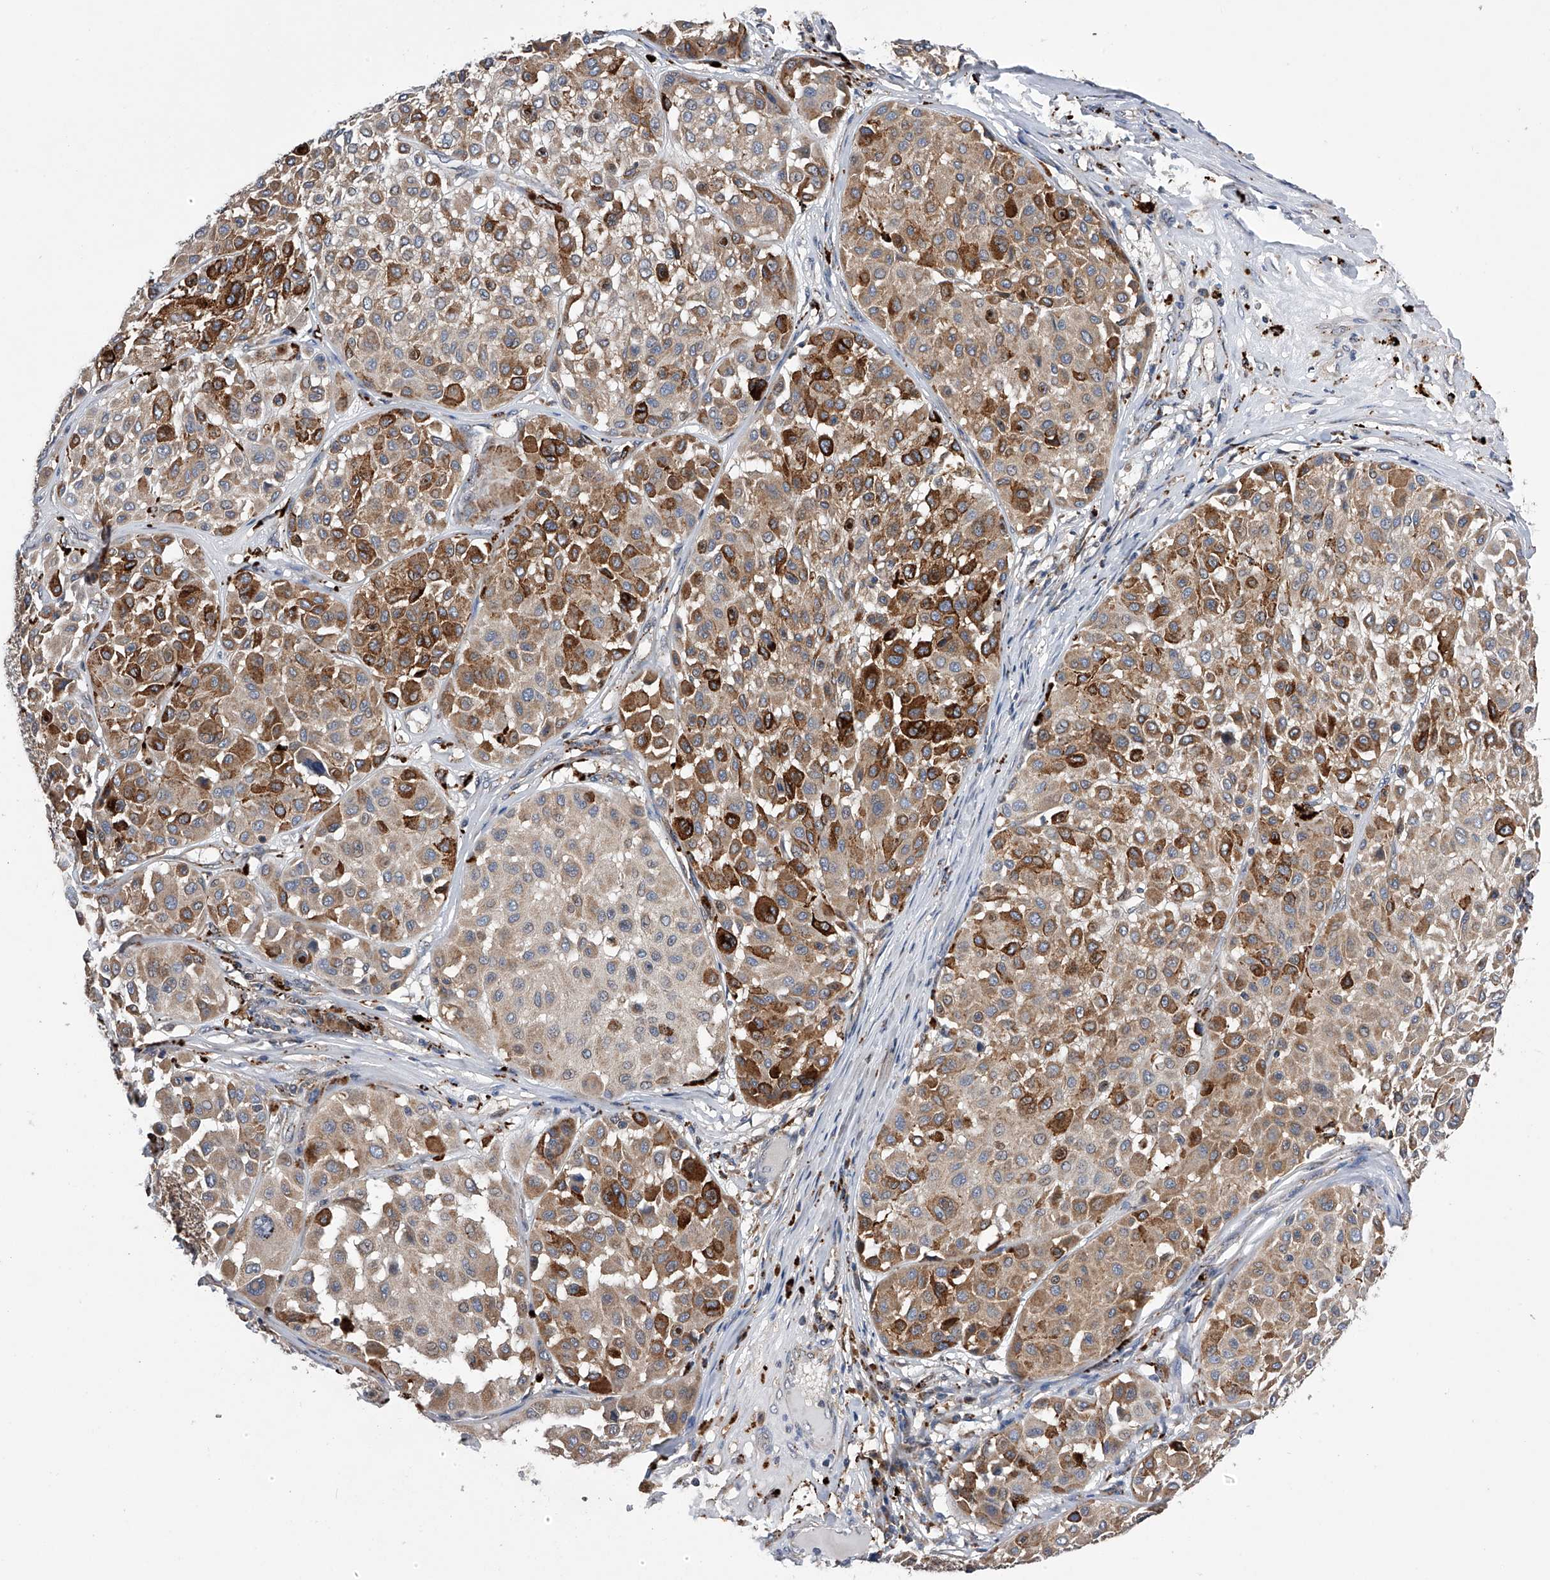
{"staining": {"intensity": "moderate", "quantity": ">75%", "location": "cytoplasmic/membranous"}, "tissue": "melanoma", "cell_type": "Tumor cells", "image_type": "cancer", "snomed": [{"axis": "morphology", "description": "Malignant melanoma, Metastatic site"}, {"axis": "topography", "description": "Soft tissue"}], "caption": "Malignant melanoma (metastatic site) stained for a protein shows moderate cytoplasmic/membranous positivity in tumor cells.", "gene": "SPOCK1", "patient": {"sex": "male", "age": 41}}